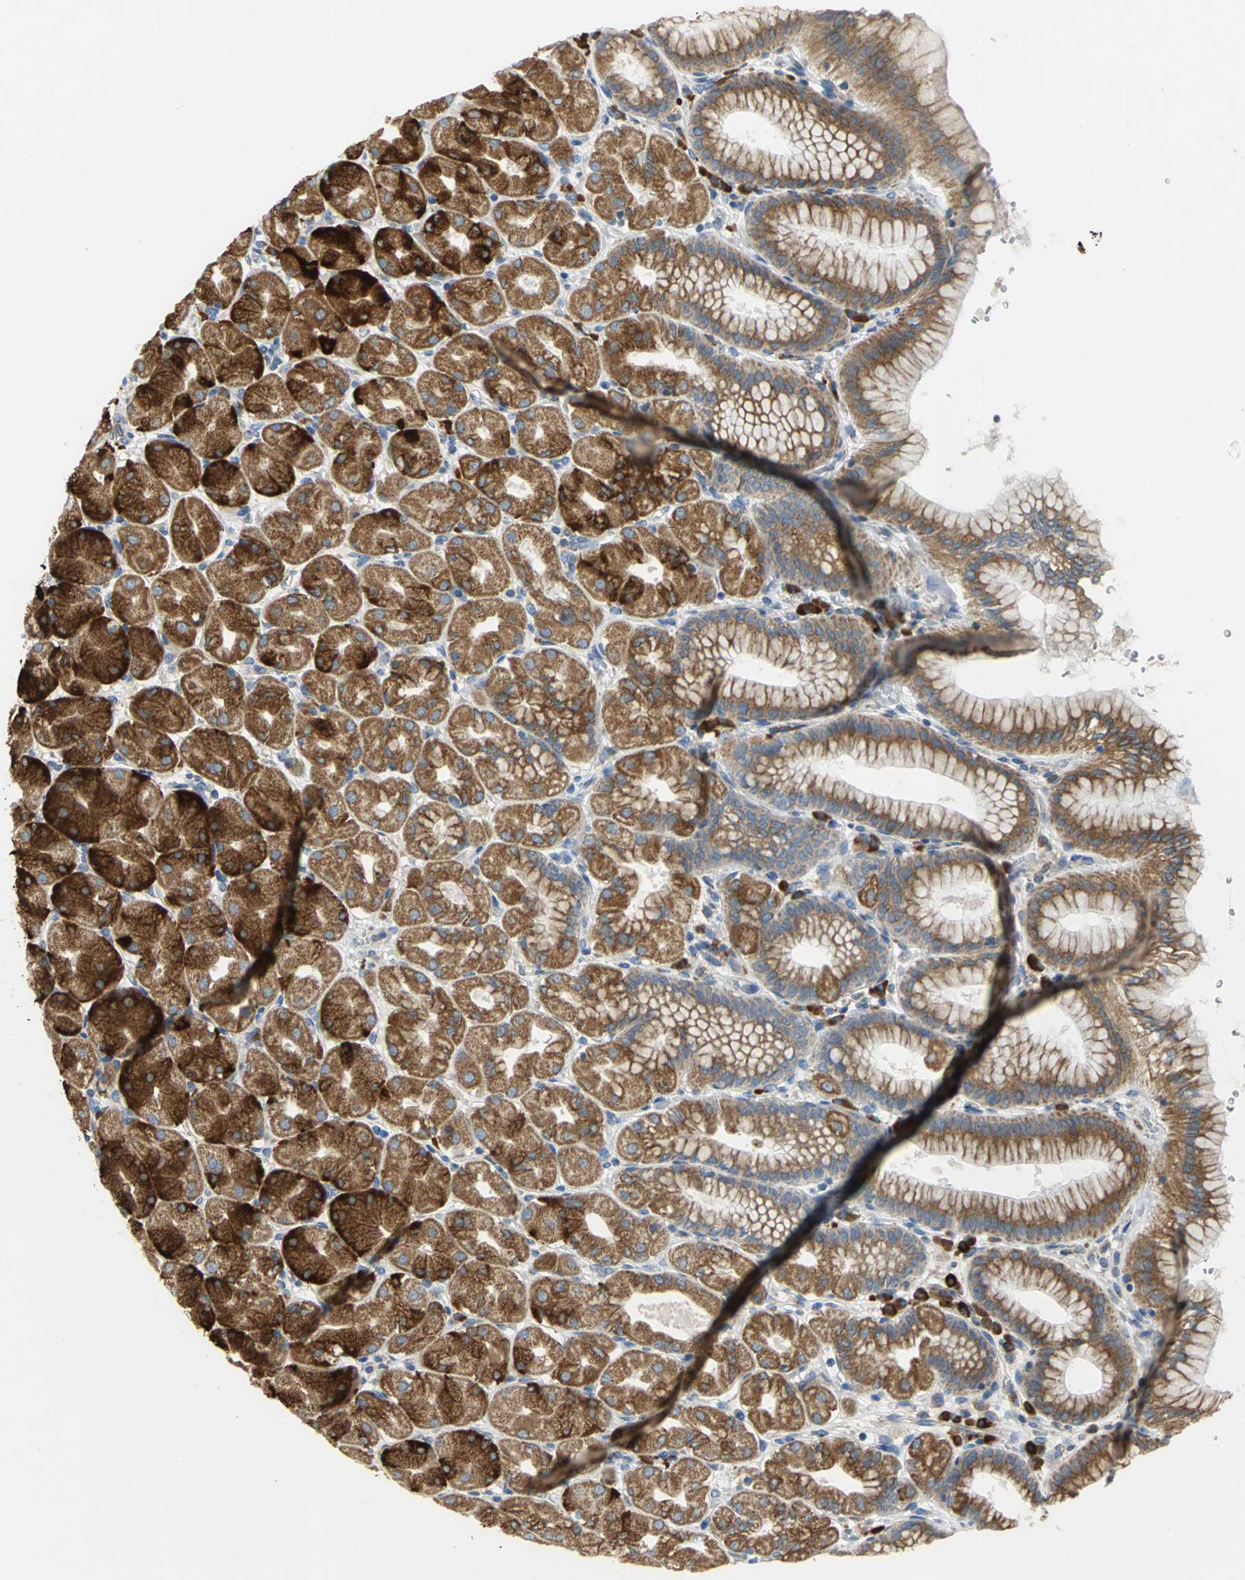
{"staining": {"intensity": "strong", "quantity": ">75%", "location": "cytoplasmic/membranous"}, "tissue": "stomach", "cell_type": "Glandular cells", "image_type": "normal", "snomed": [{"axis": "morphology", "description": "Normal tissue, NOS"}, {"axis": "topography", "description": "Stomach, upper"}], "caption": "Protein expression analysis of unremarkable stomach reveals strong cytoplasmic/membranous staining in approximately >75% of glandular cells.", "gene": "TULP4", "patient": {"sex": "female", "age": 56}}